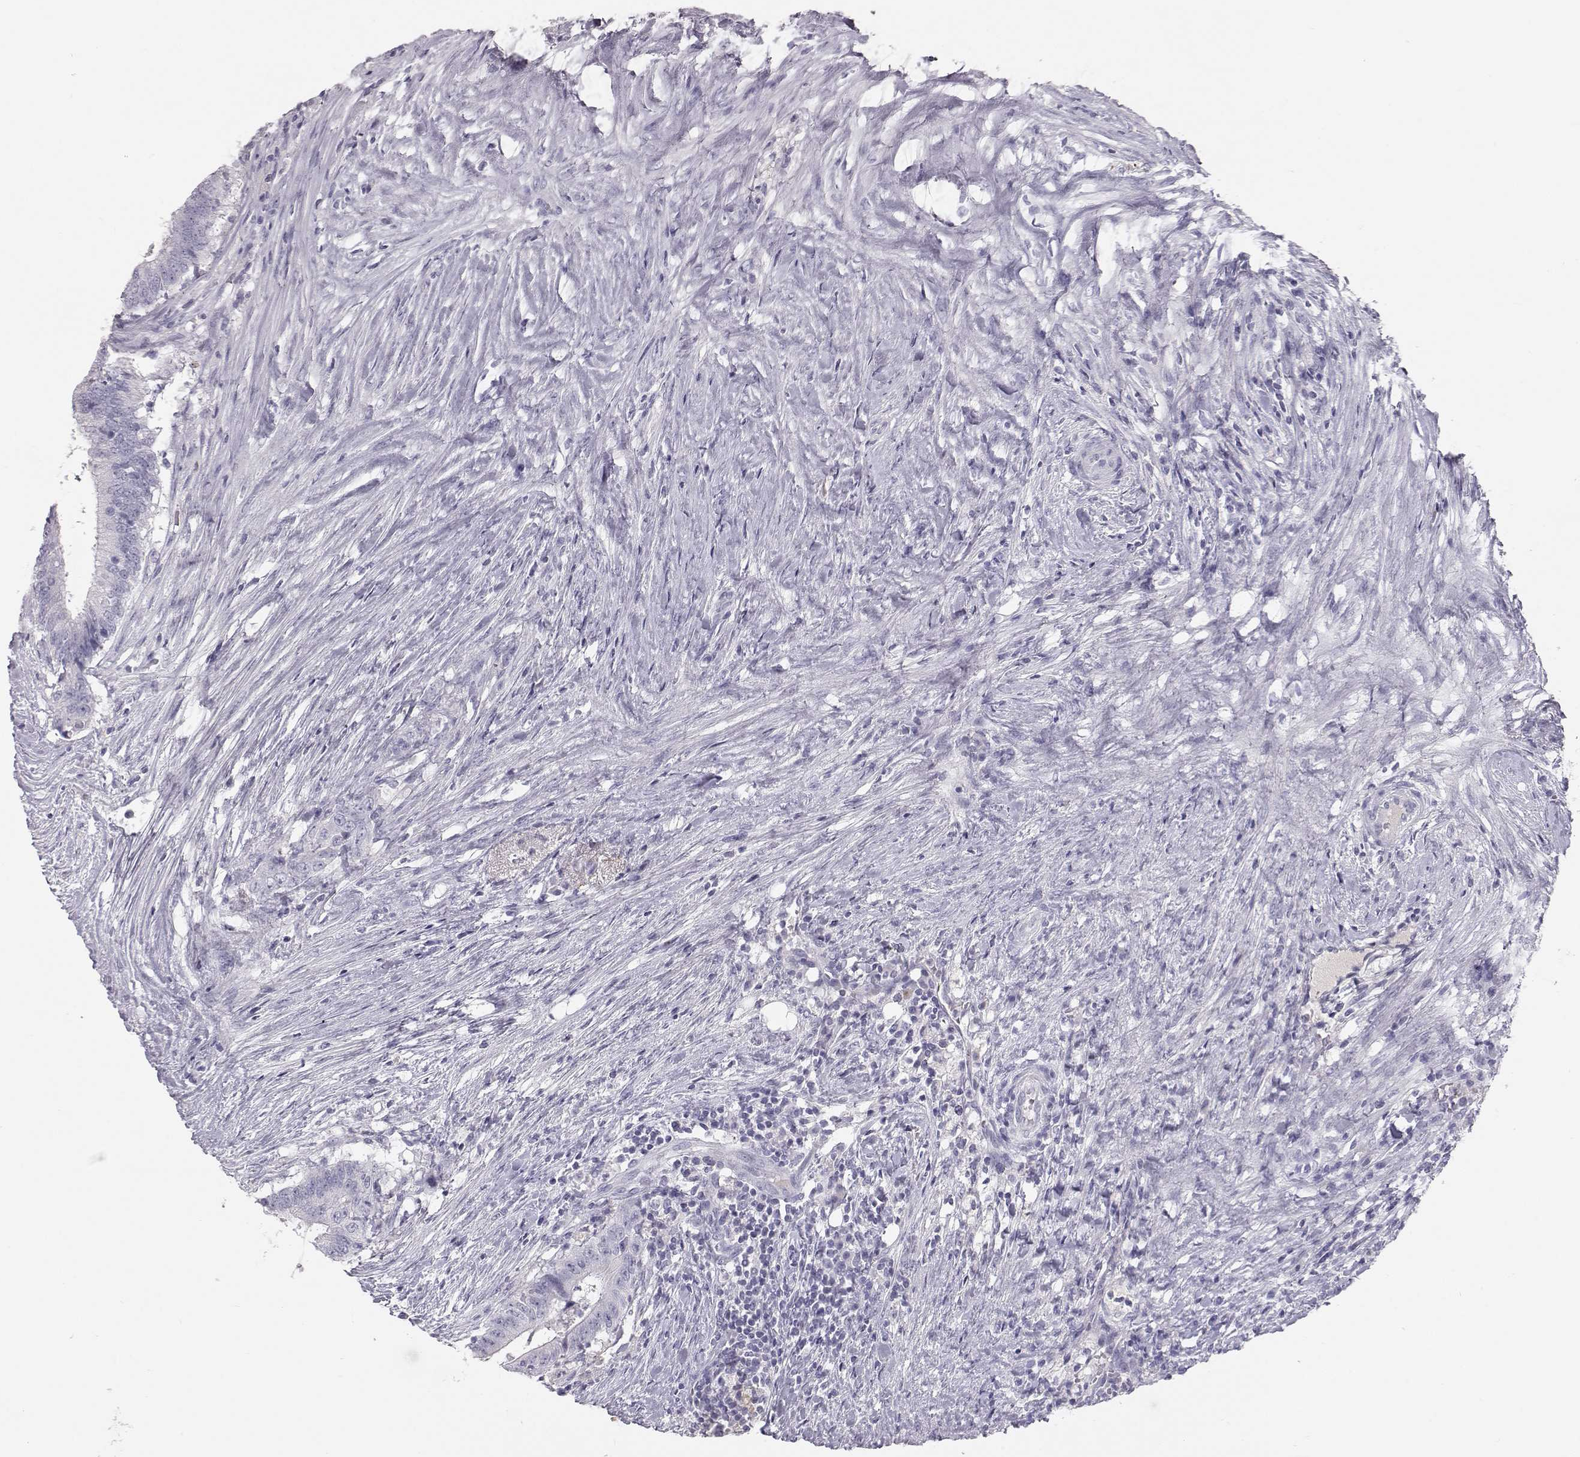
{"staining": {"intensity": "negative", "quantity": "none", "location": "none"}, "tissue": "colorectal cancer", "cell_type": "Tumor cells", "image_type": "cancer", "snomed": [{"axis": "morphology", "description": "Adenocarcinoma, NOS"}, {"axis": "topography", "description": "Colon"}], "caption": "Protein analysis of colorectal cancer (adenocarcinoma) demonstrates no significant expression in tumor cells.", "gene": "KRTAP16-1", "patient": {"sex": "female", "age": 43}}